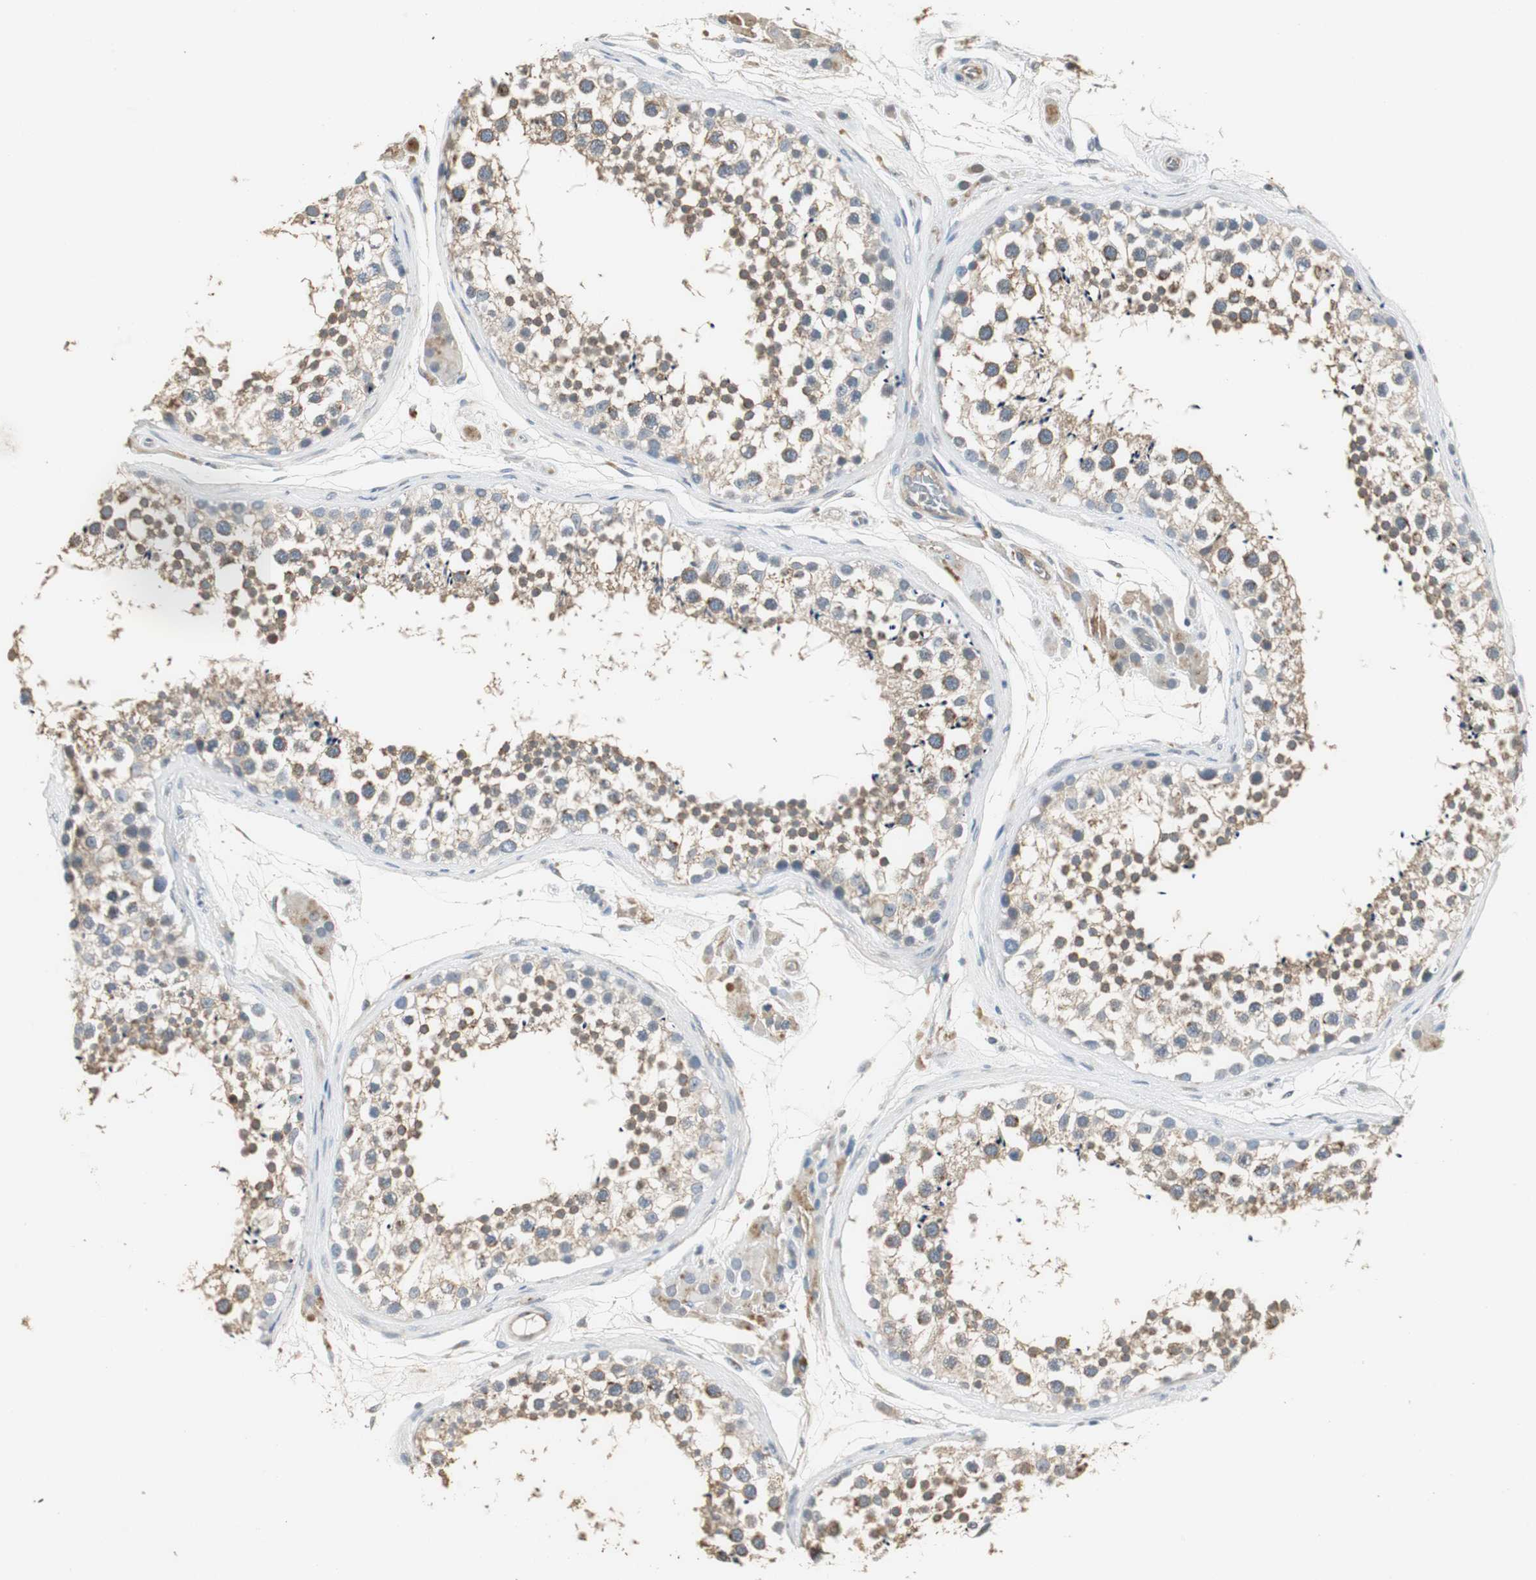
{"staining": {"intensity": "moderate", "quantity": ">75%", "location": "cytoplasmic/membranous"}, "tissue": "testis", "cell_type": "Cells in seminiferous ducts", "image_type": "normal", "snomed": [{"axis": "morphology", "description": "Normal tissue, NOS"}, {"axis": "topography", "description": "Testis"}], "caption": "Immunohistochemical staining of unremarkable human testis shows >75% levels of moderate cytoplasmic/membranous protein positivity in approximately >75% of cells in seminiferous ducts.", "gene": "JTB", "patient": {"sex": "male", "age": 46}}